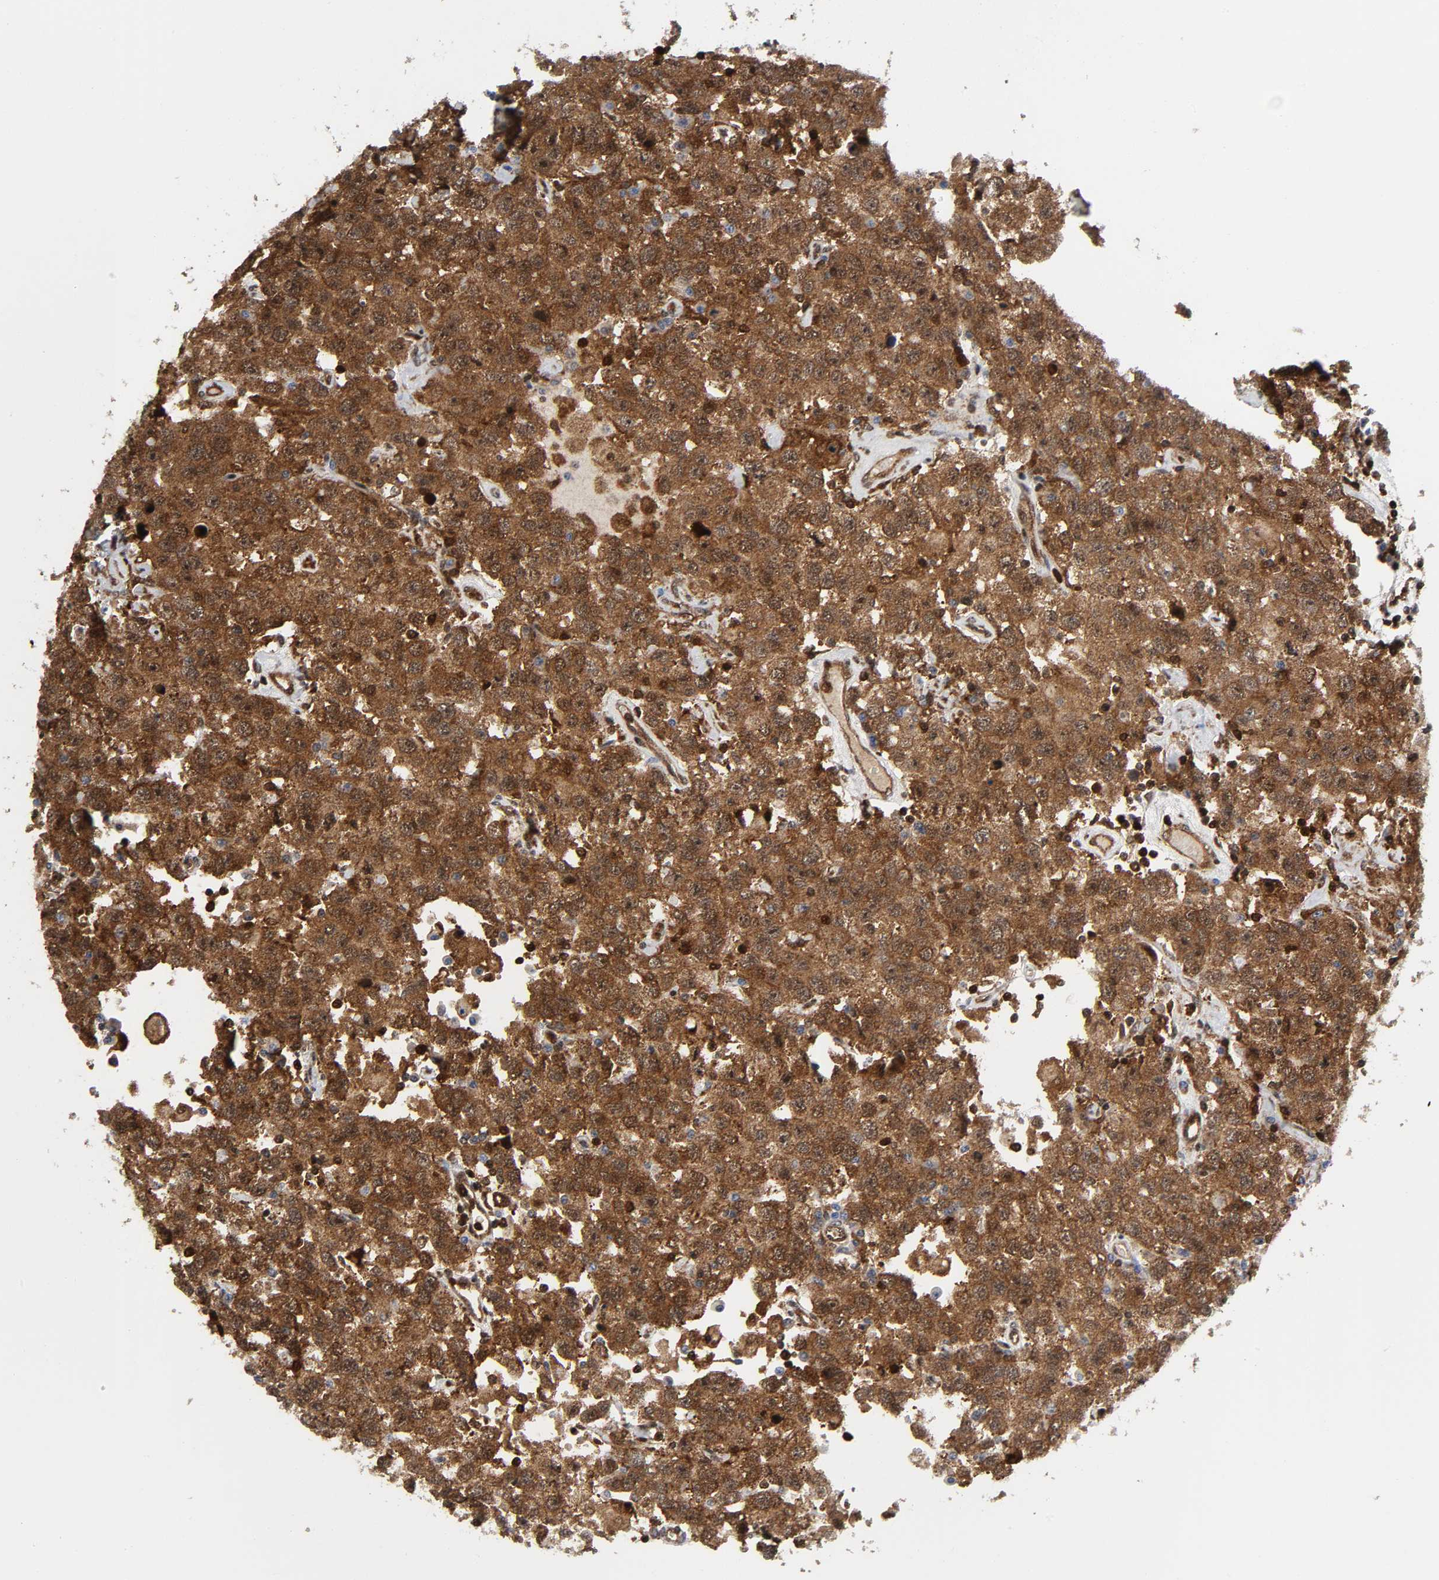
{"staining": {"intensity": "strong", "quantity": ">75%", "location": "cytoplasmic/membranous"}, "tissue": "testis cancer", "cell_type": "Tumor cells", "image_type": "cancer", "snomed": [{"axis": "morphology", "description": "Seminoma, NOS"}, {"axis": "topography", "description": "Testis"}], "caption": "A micrograph showing strong cytoplasmic/membranous positivity in about >75% of tumor cells in testis cancer, as visualized by brown immunohistochemical staining.", "gene": "MAPK1", "patient": {"sex": "male", "age": 41}}